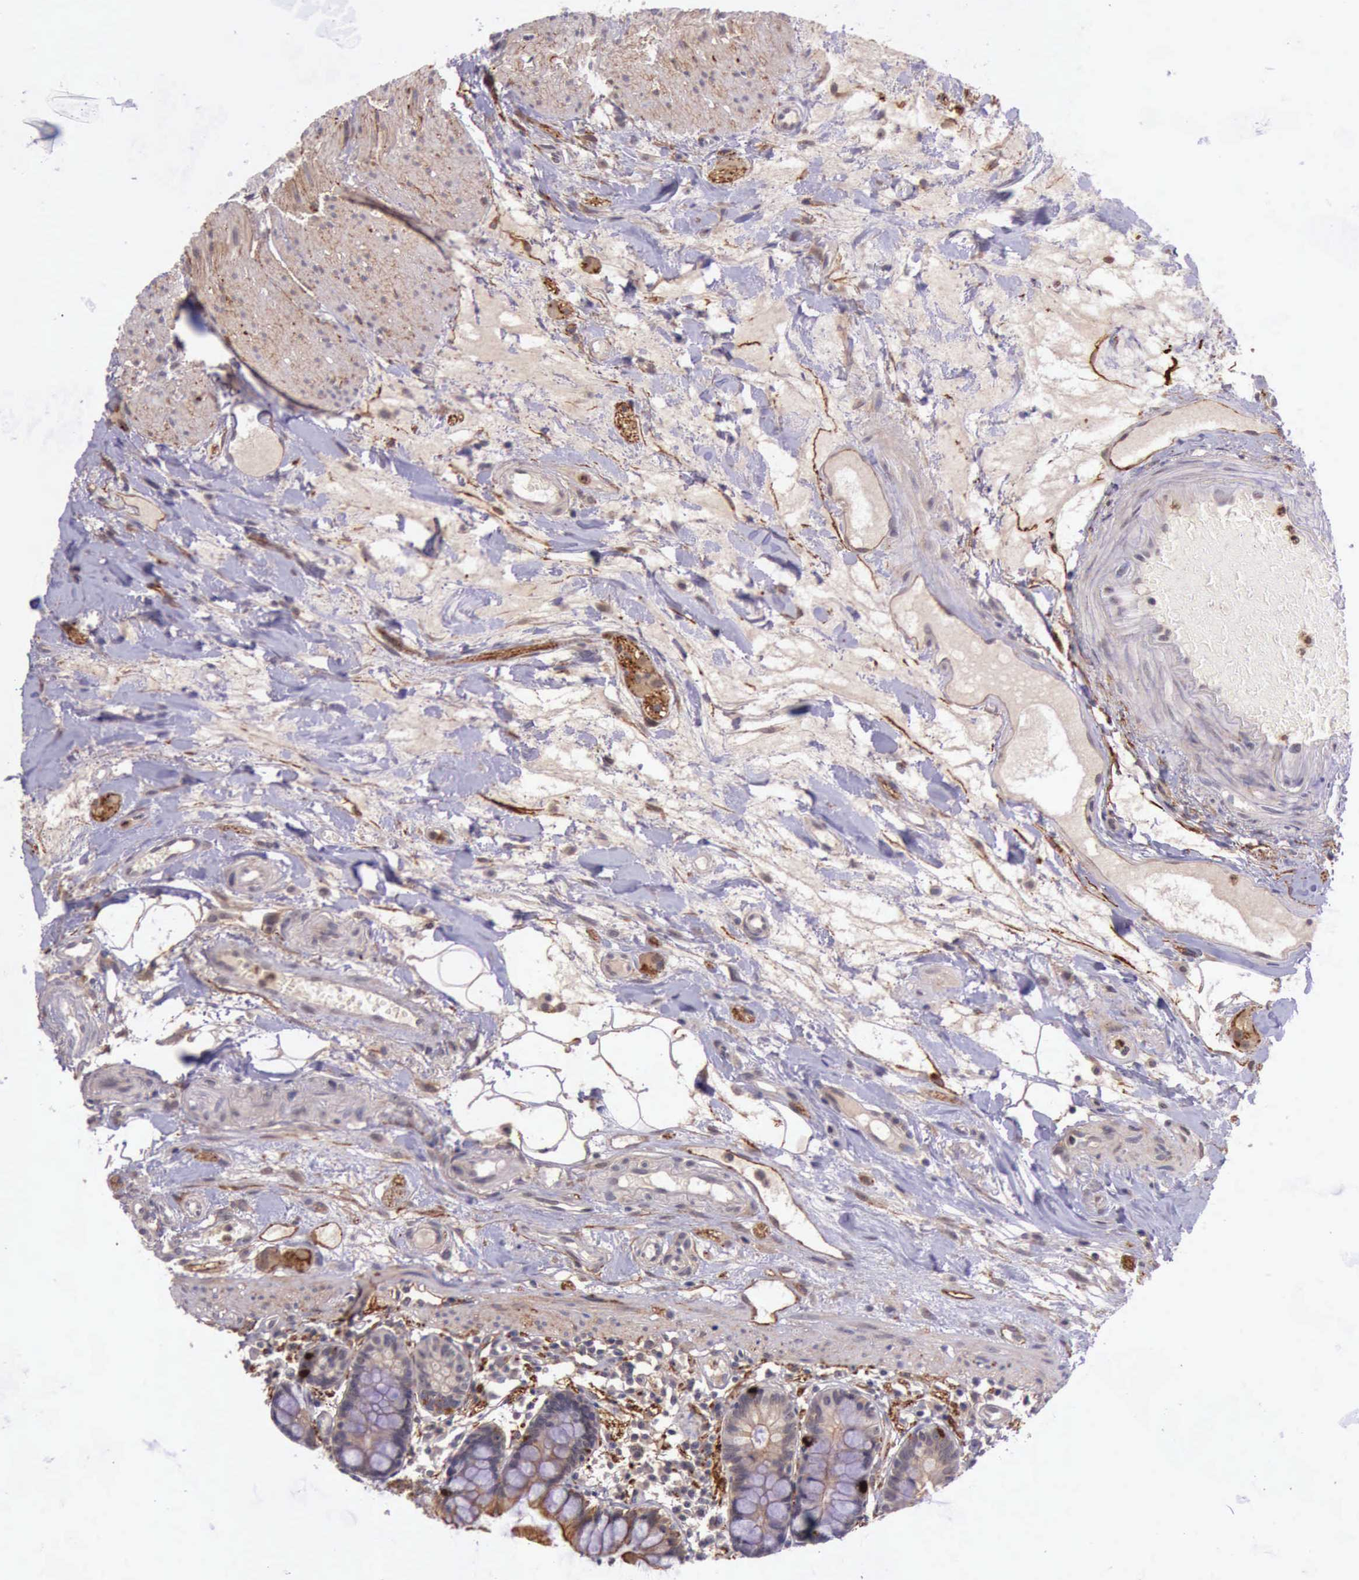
{"staining": {"intensity": "weak", "quantity": ">75%", "location": "cytoplasmic/membranous"}, "tissue": "small intestine", "cell_type": "Glandular cells", "image_type": "normal", "snomed": [{"axis": "morphology", "description": "Normal tissue, NOS"}, {"axis": "topography", "description": "Small intestine"}], "caption": "A brown stain highlights weak cytoplasmic/membranous staining of a protein in glandular cells of normal small intestine. (Brightfield microscopy of DAB IHC at high magnification).", "gene": "PRICKLE3", "patient": {"sex": "female", "age": 51}}